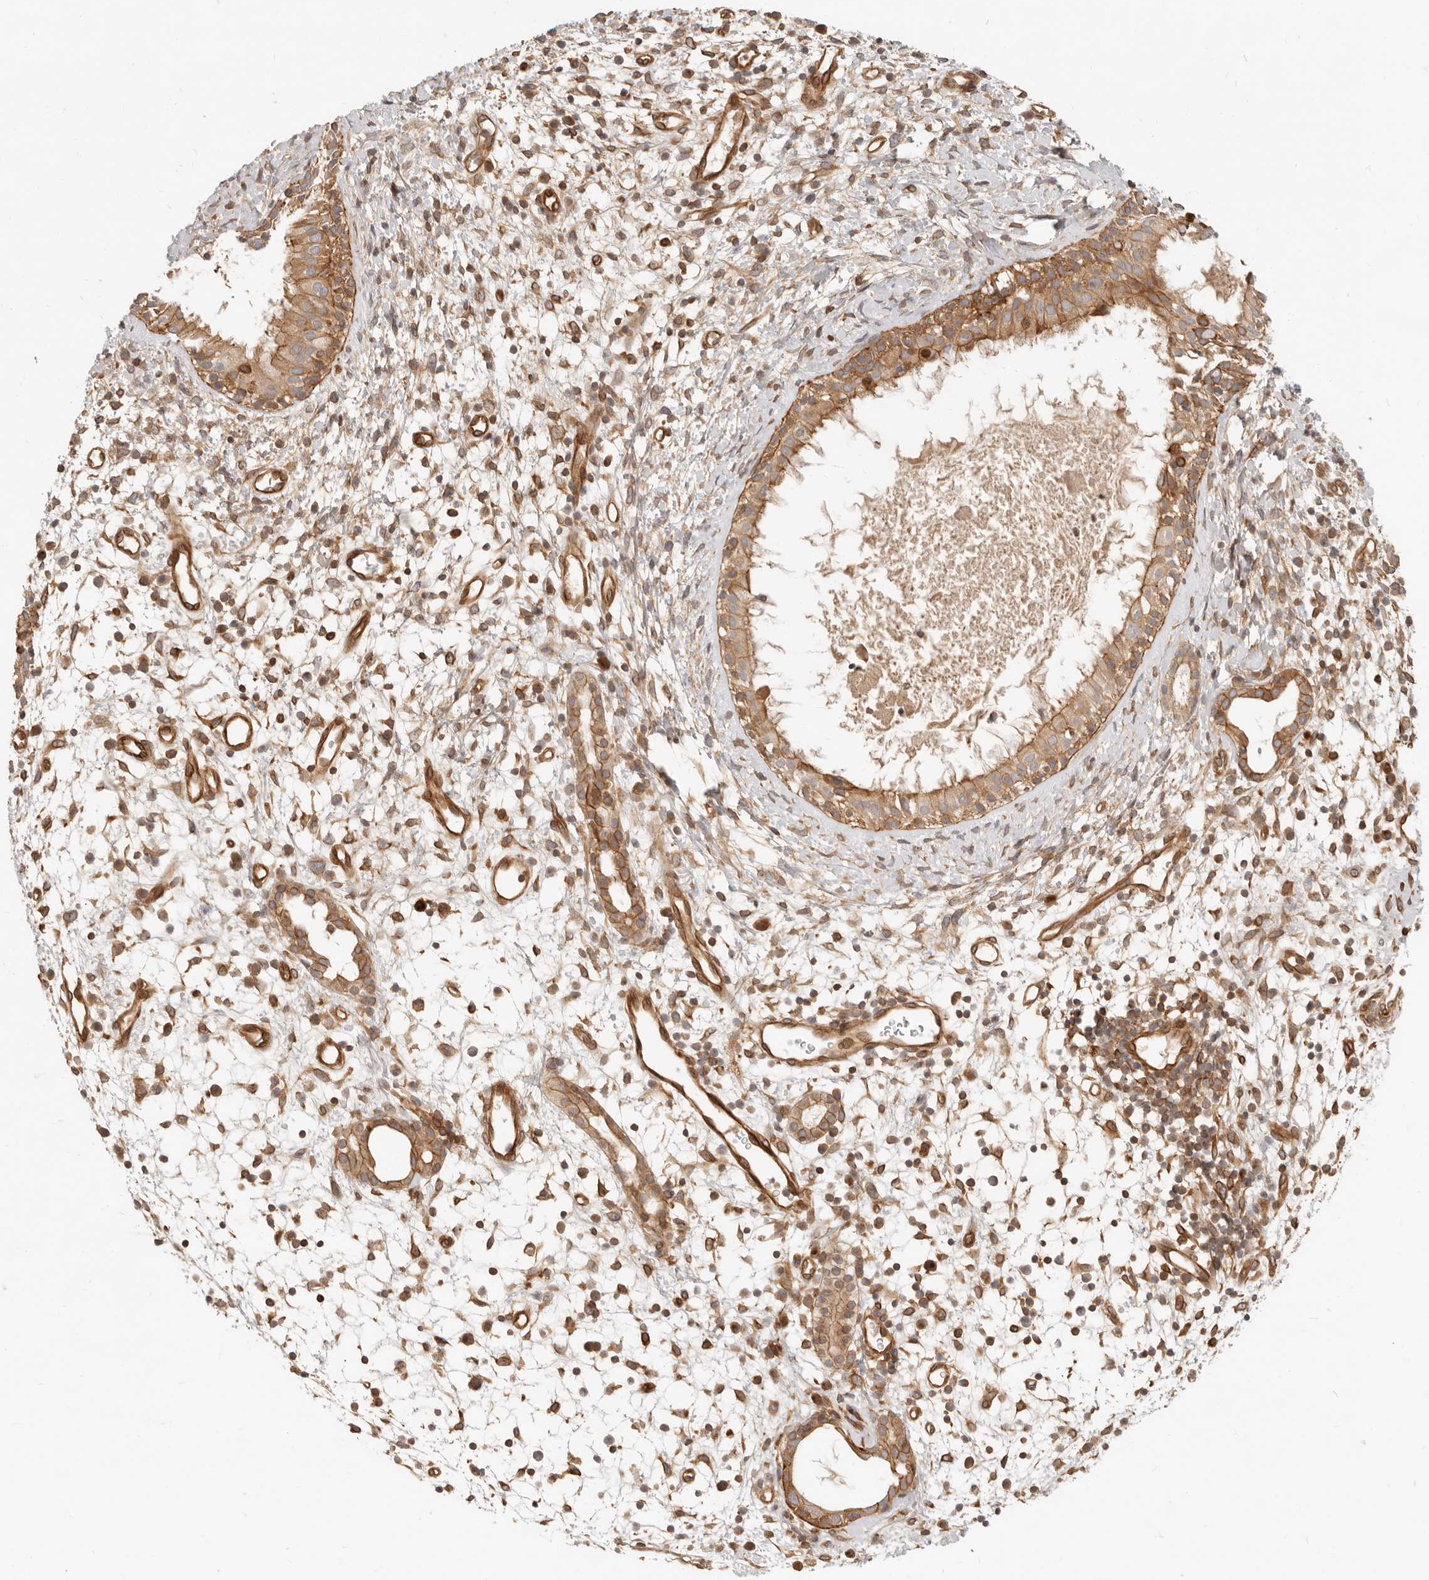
{"staining": {"intensity": "moderate", "quantity": ">75%", "location": "cytoplasmic/membranous"}, "tissue": "nasopharynx", "cell_type": "Respiratory epithelial cells", "image_type": "normal", "snomed": [{"axis": "morphology", "description": "Normal tissue, NOS"}, {"axis": "topography", "description": "Nasopharynx"}], "caption": "High-magnification brightfield microscopy of benign nasopharynx stained with DAB (brown) and counterstained with hematoxylin (blue). respiratory epithelial cells exhibit moderate cytoplasmic/membranous staining is present in approximately>75% of cells.", "gene": "UFSP1", "patient": {"sex": "male", "age": 22}}